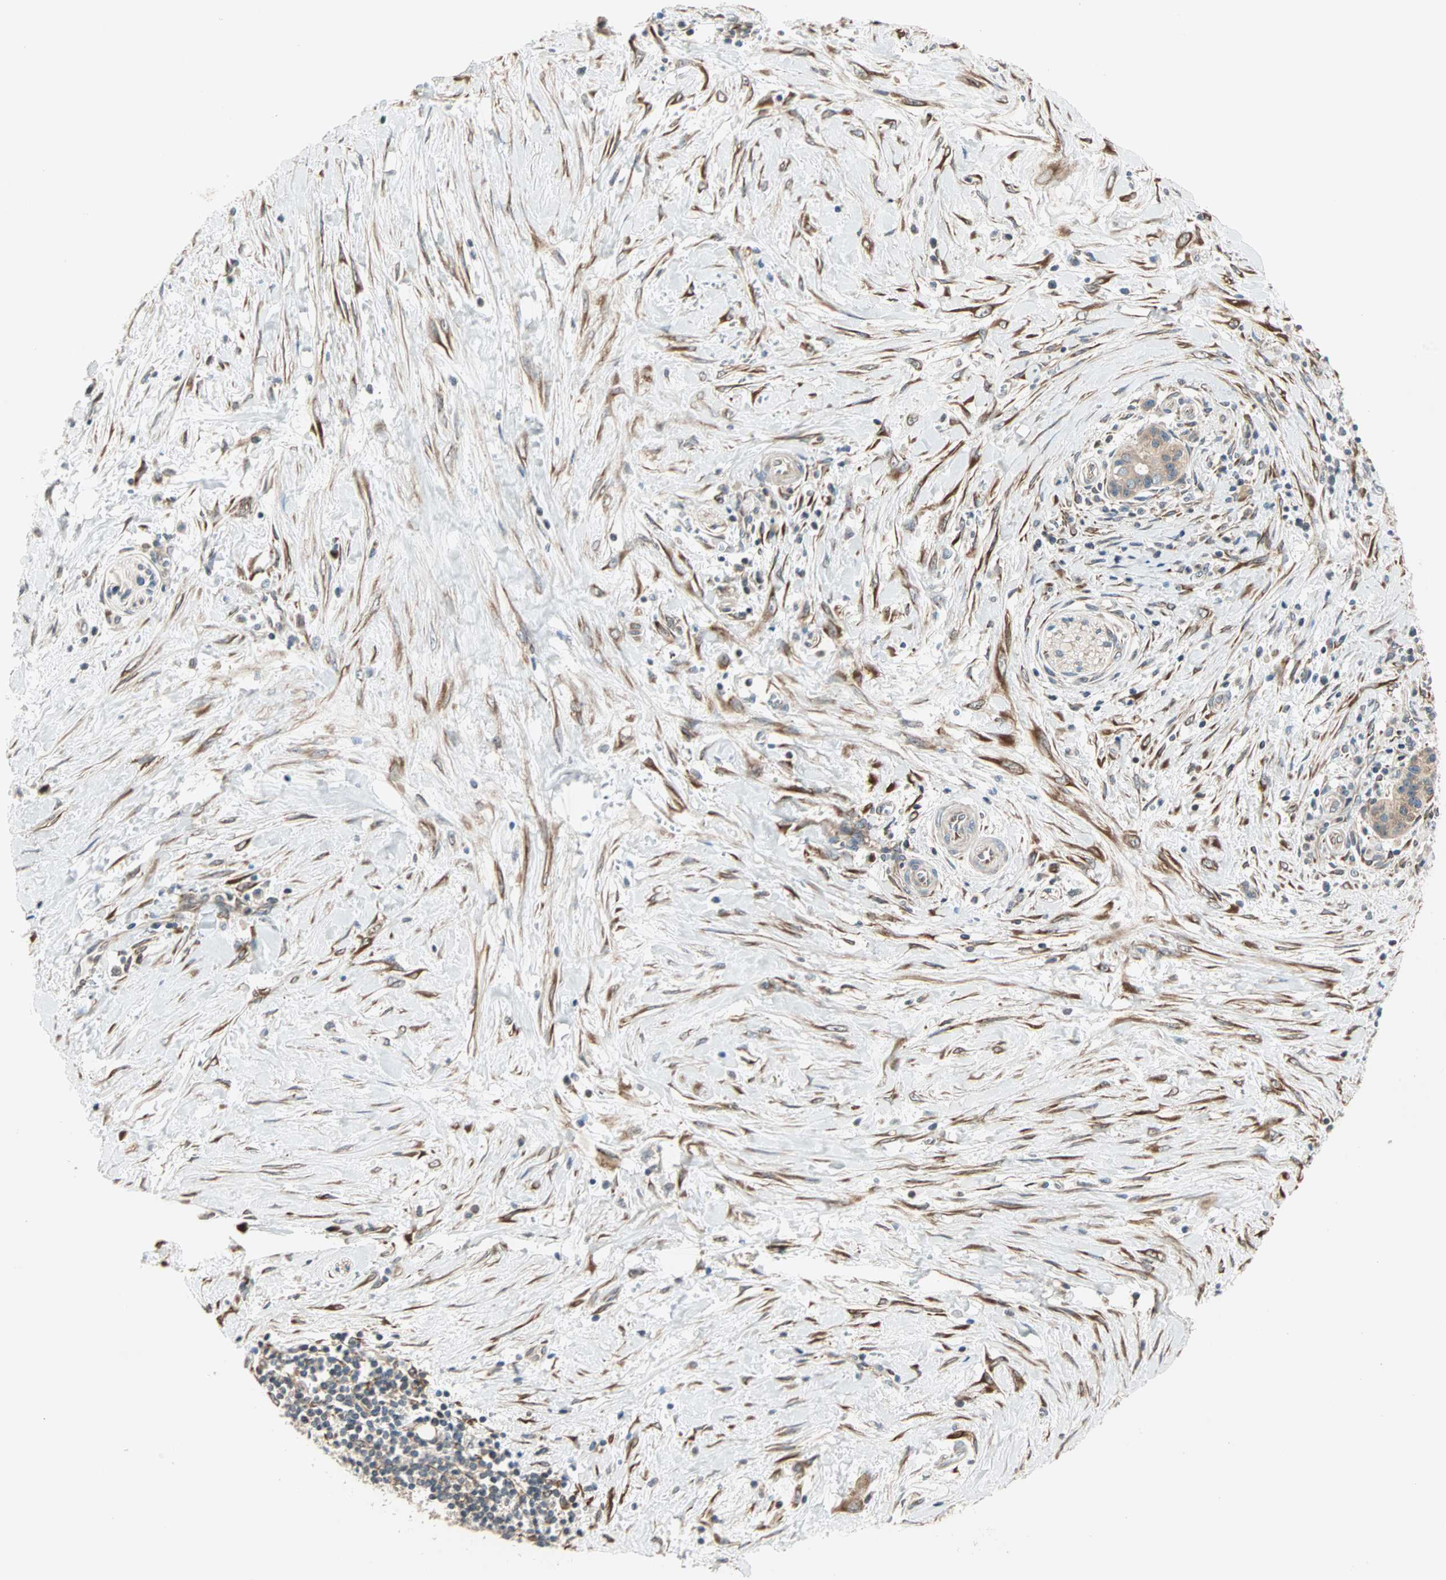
{"staining": {"intensity": "weak", "quantity": ">75%", "location": "cytoplasmic/membranous"}, "tissue": "pancreatic cancer", "cell_type": "Tumor cells", "image_type": "cancer", "snomed": [{"axis": "morphology", "description": "Adenocarcinoma, NOS"}, {"axis": "topography", "description": "Pancreas"}], "caption": "Human pancreatic cancer (adenocarcinoma) stained with a protein marker demonstrates weak staining in tumor cells.", "gene": "SAR1A", "patient": {"sex": "male", "age": 59}}